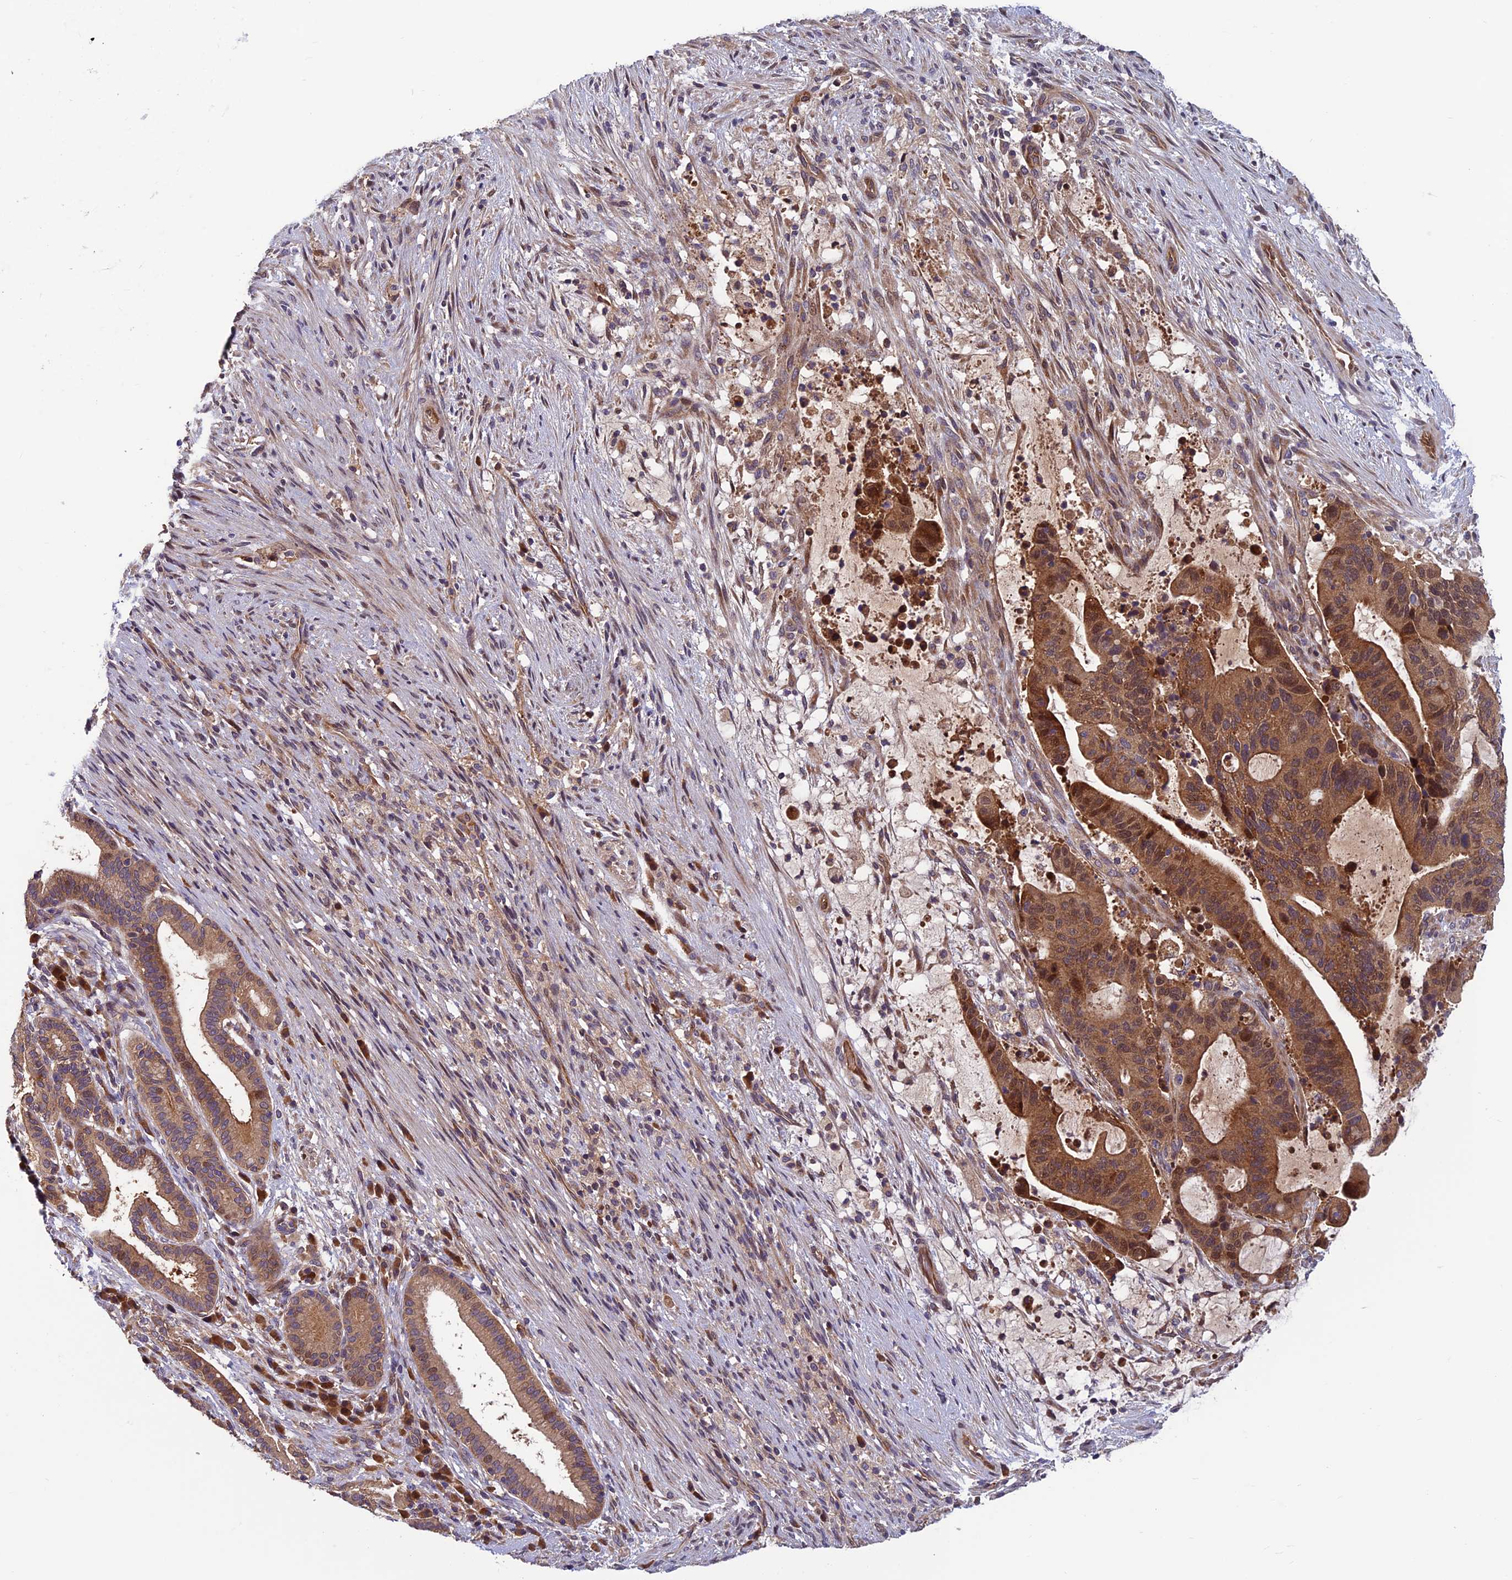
{"staining": {"intensity": "moderate", "quantity": ">75%", "location": "cytoplasmic/membranous,nuclear"}, "tissue": "liver cancer", "cell_type": "Tumor cells", "image_type": "cancer", "snomed": [{"axis": "morphology", "description": "Normal tissue, NOS"}, {"axis": "morphology", "description": "Cholangiocarcinoma"}, {"axis": "topography", "description": "Liver"}, {"axis": "topography", "description": "Peripheral nerve tissue"}], "caption": "Liver cancer (cholangiocarcinoma) stained for a protein exhibits moderate cytoplasmic/membranous and nuclear positivity in tumor cells.", "gene": "CCDC15", "patient": {"sex": "female", "age": 73}}